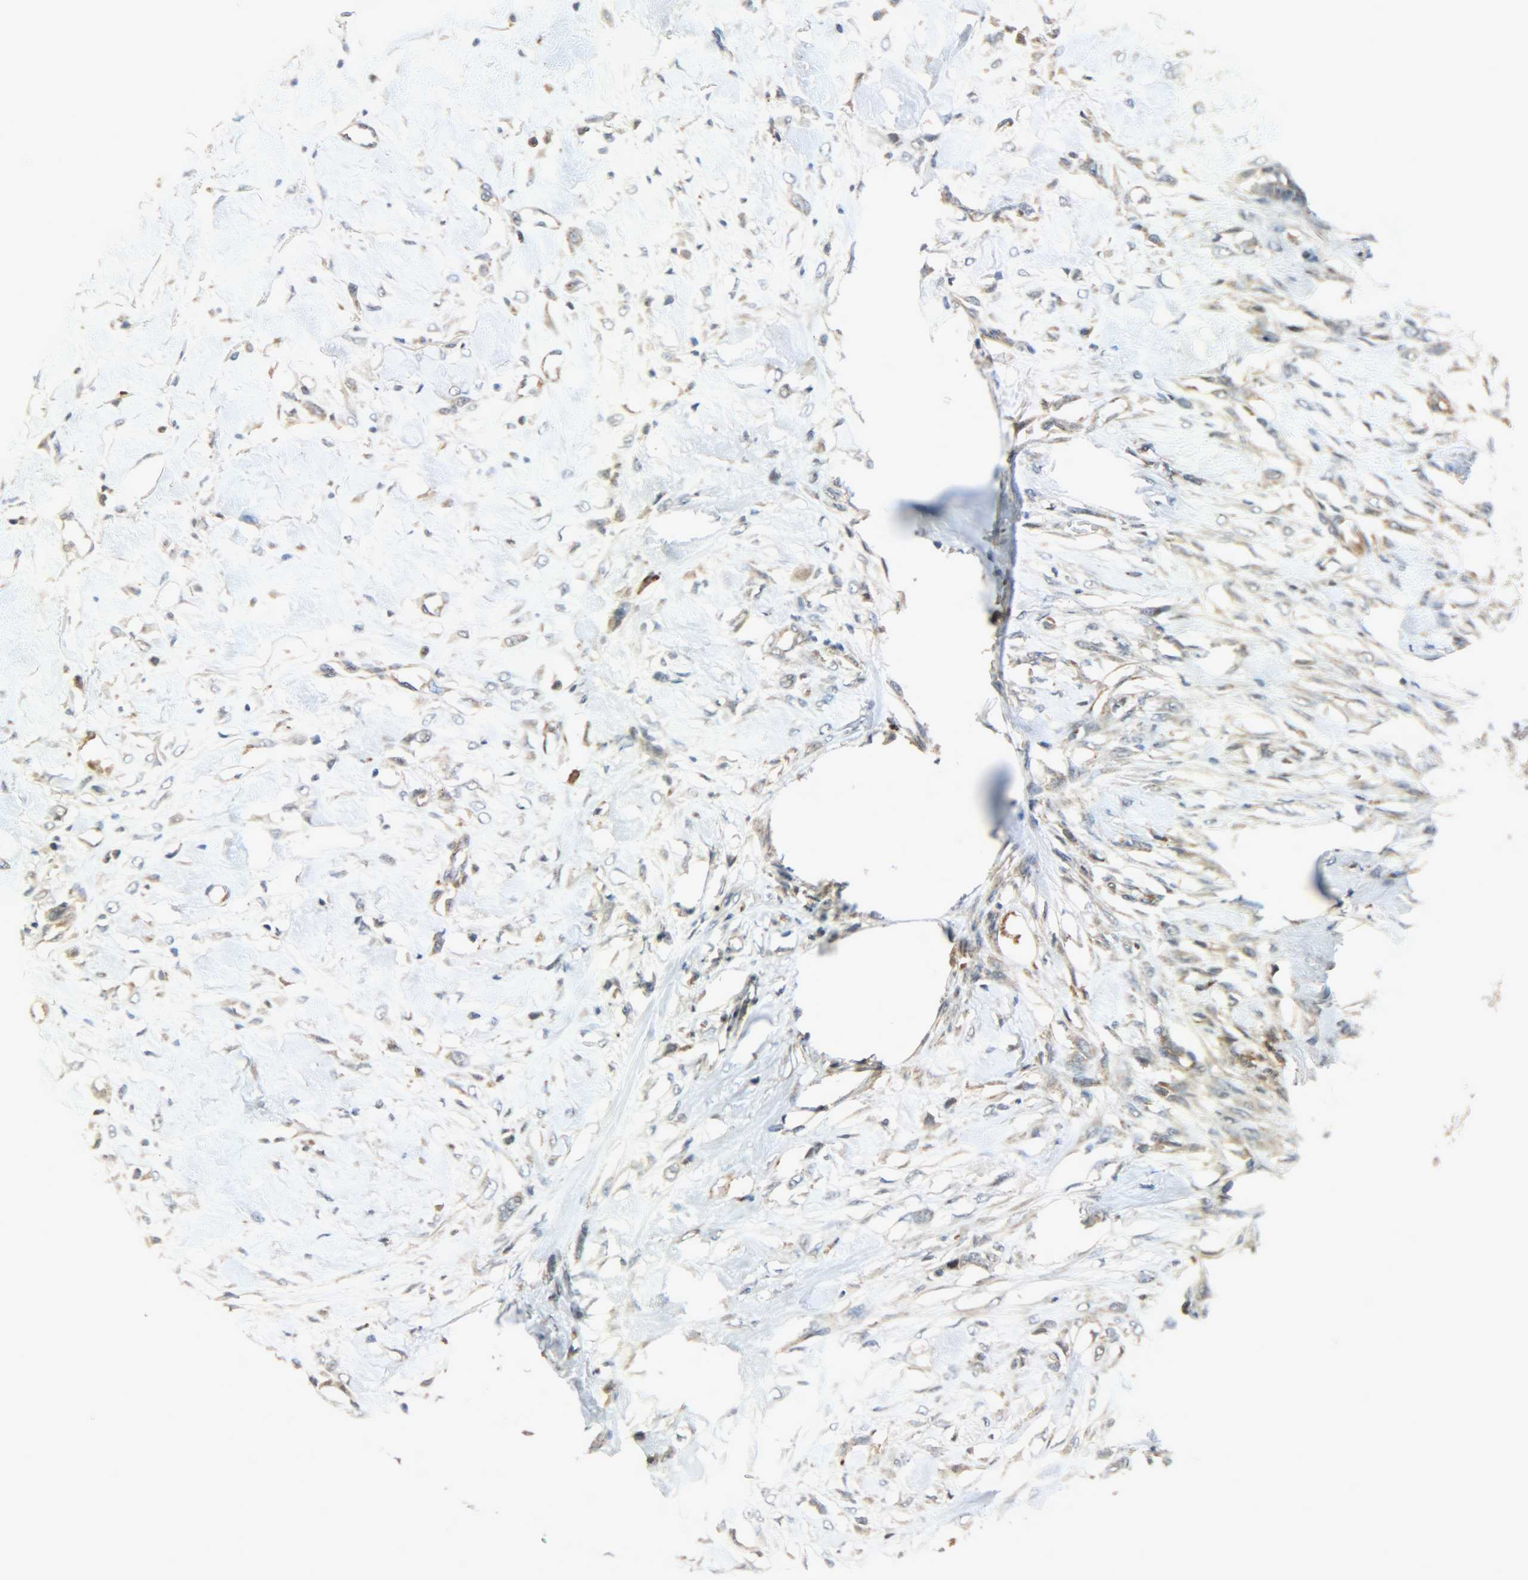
{"staining": {"intensity": "weak", "quantity": "25%-75%", "location": "cytoplasmic/membranous"}, "tissue": "skin cancer", "cell_type": "Tumor cells", "image_type": "cancer", "snomed": [{"axis": "morphology", "description": "Normal tissue, NOS"}, {"axis": "morphology", "description": "Squamous cell carcinoma, NOS"}, {"axis": "topography", "description": "Skin"}], "caption": "Weak cytoplasmic/membranous protein positivity is identified in about 25%-75% of tumor cells in skin squamous cell carcinoma.", "gene": "GIT2", "patient": {"sex": "female", "age": 59}}